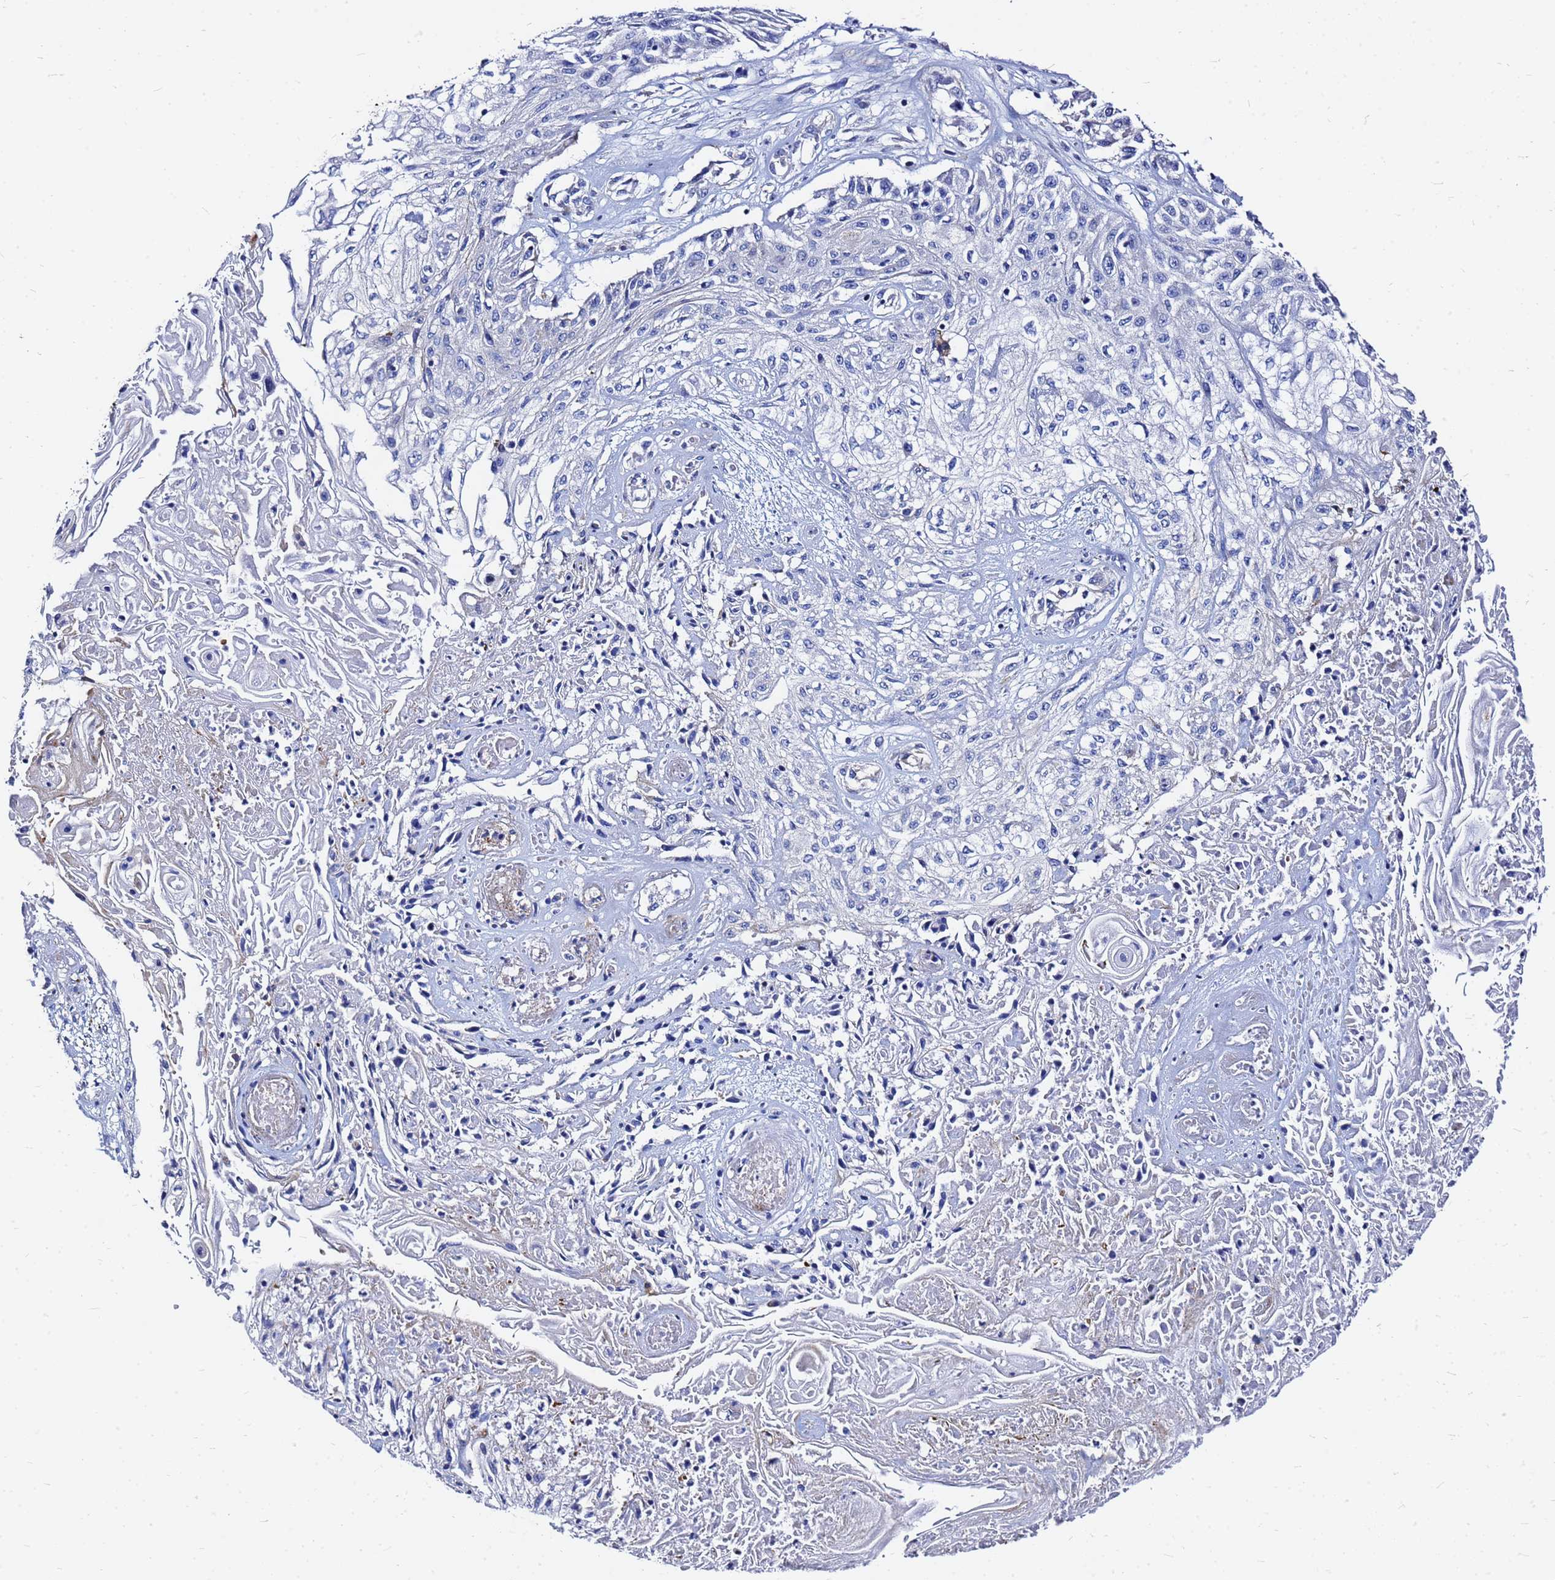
{"staining": {"intensity": "negative", "quantity": "none", "location": "none"}, "tissue": "skin cancer", "cell_type": "Tumor cells", "image_type": "cancer", "snomed": [{"axis": "morphology", "description": "Squamous cell carcinoma, NOS"}, {"axis": "morphology", "description": "Squamous cell carcinoma, metastatic, NOS"}, {"axis": "topography", "description": "Skin"}, {"axis": "topography", "description": "Lymph node"}], "caption": "There is no significant expression in tumor cells of skin cancer (metastatic squamous cell carcinoma).", "gene": "TUBA8", "patient": {"sex": "male", "age": 75}}